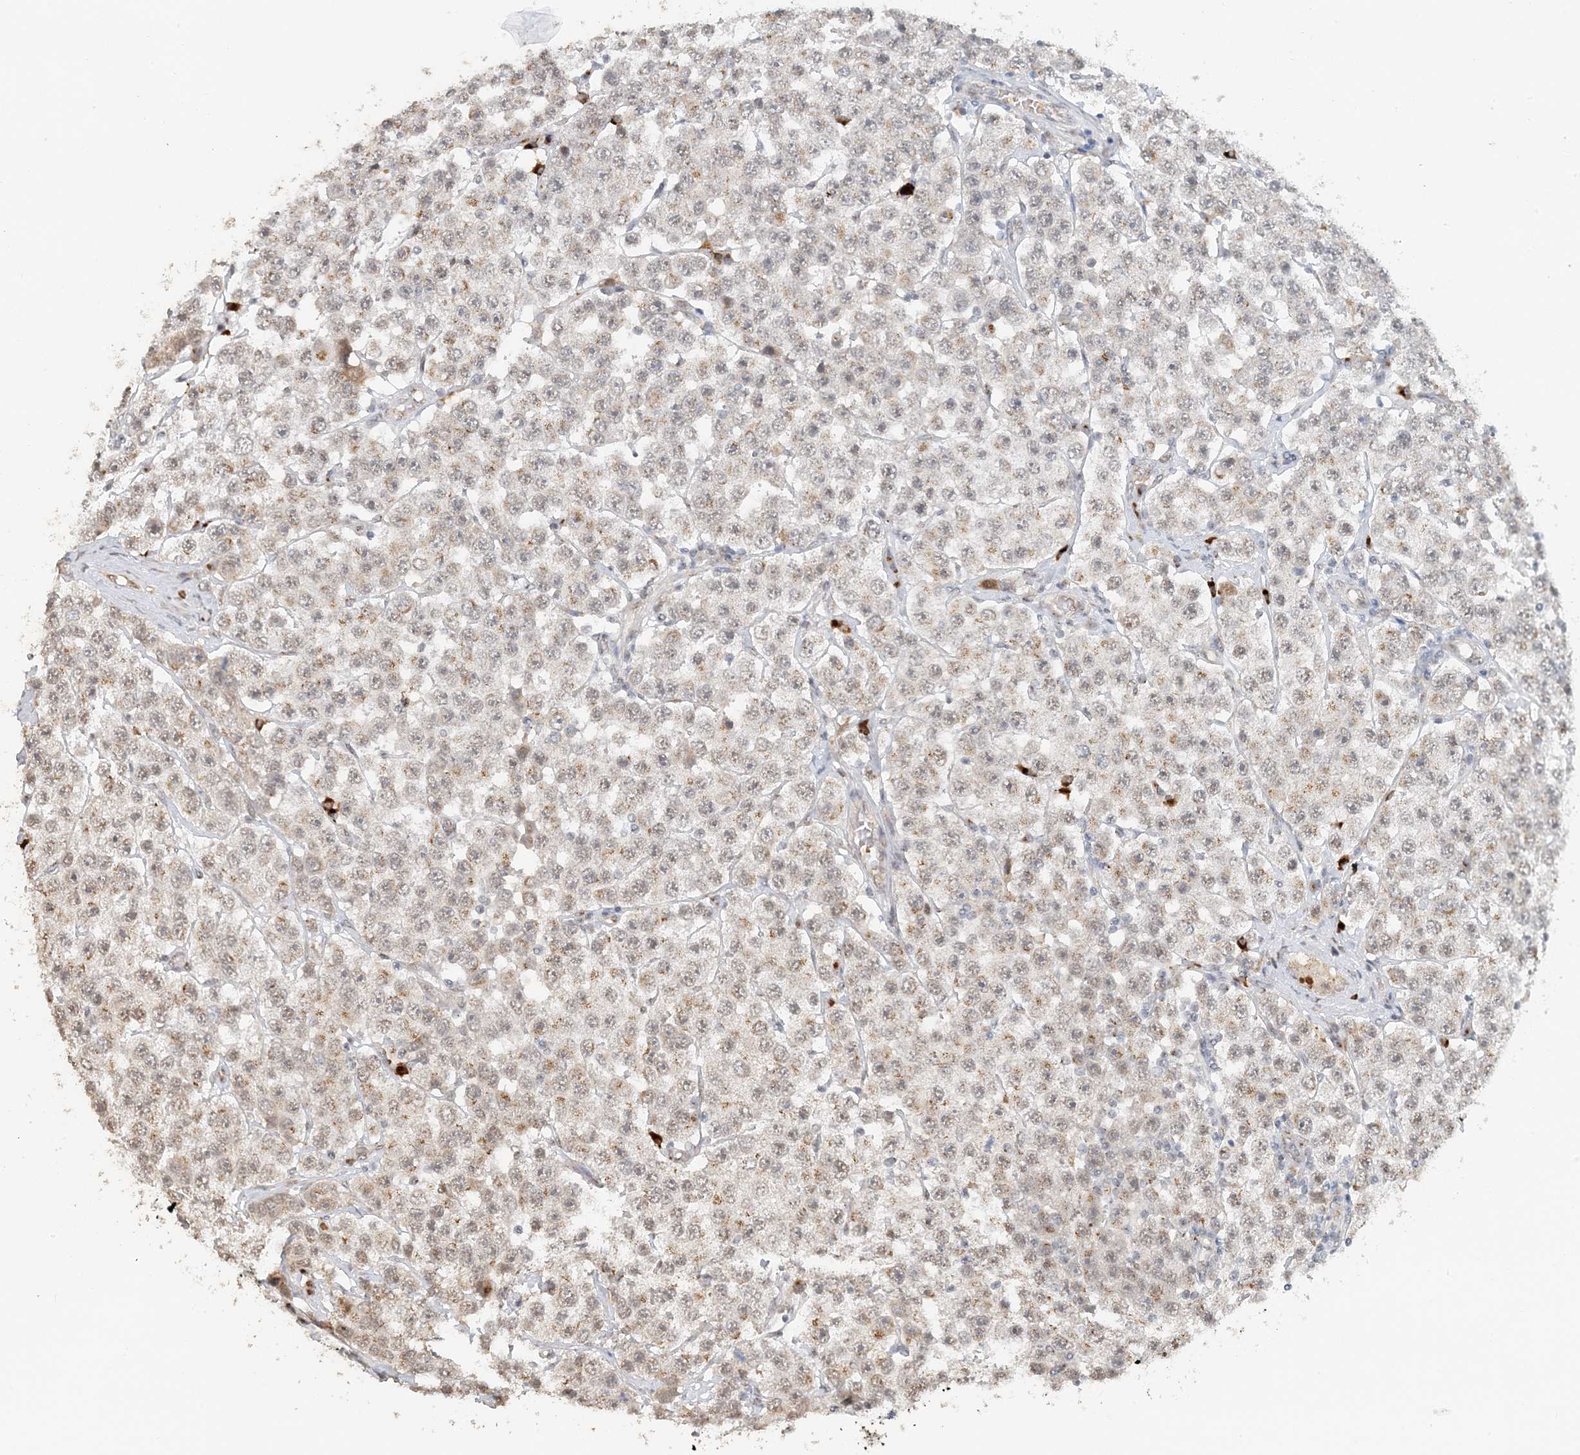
{"staining": {"intensity": "moderate", "quantity": "25%-75%", "location": "cytoplasmic/membranous"}, "tissue": "testis cancer", "cell_type": "Tumor cells", "image_type": "cancer", "snomed": [{"axis": "morphology", "description": "Seminoma, NOS"}, {"axis": "topography", "description": "Testis"}], "caption": "Testis cancer stained with IHC exhibits moderate cytoplasmic/membranous staining in approximately 25%-75% of tumor cells. (DAB IHC, brown staining for protein, blue staining for nuclei).", "gene": "ZCCHC4", "patient": {"sex": "male", "age": 28}}